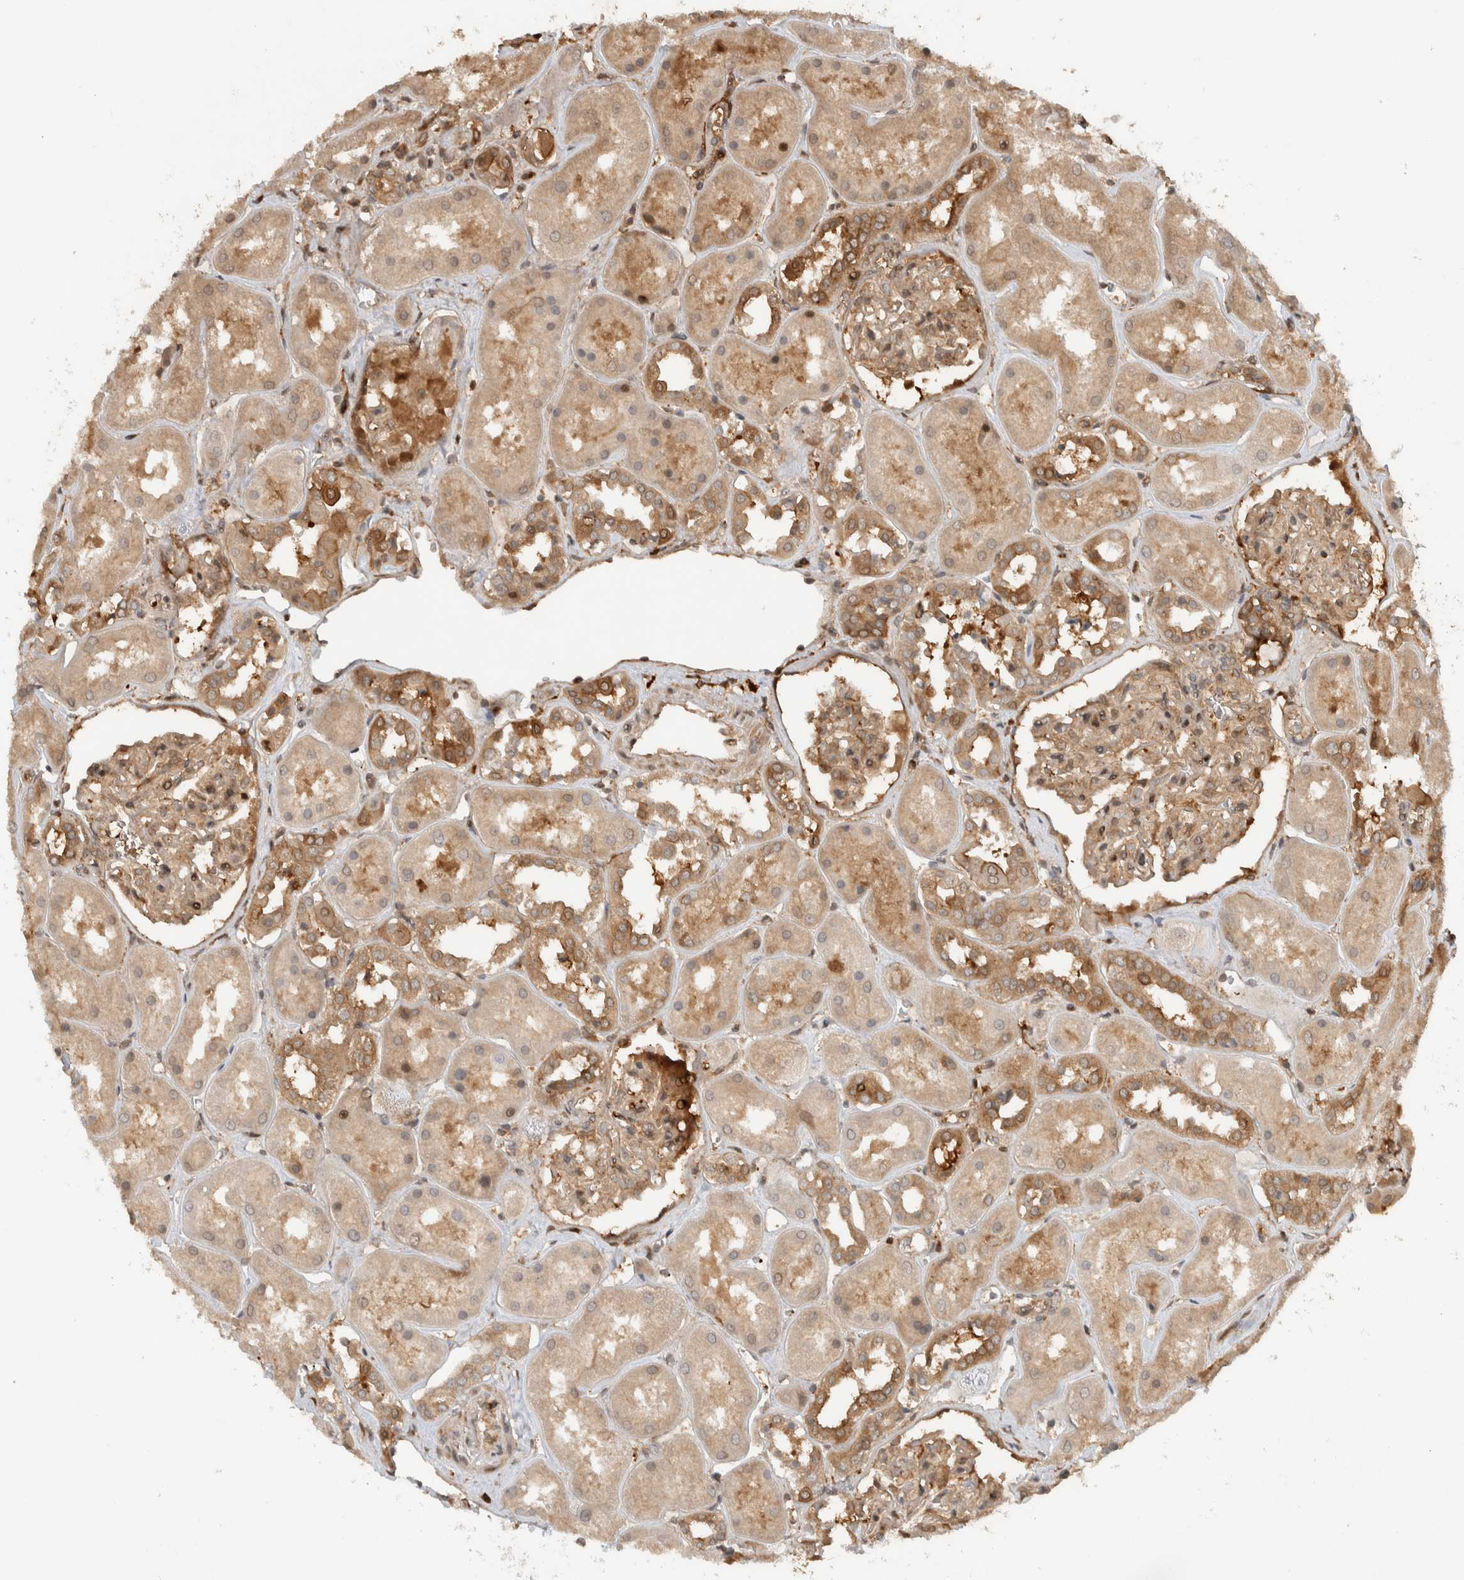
{"staining": {"intensity": "moderate", "quantity": ">75%", "location": "cytoplasmic/membranous"}, "tissue": "kidney", "cell_type": "Cells in glomeruli", "image_type": "normal", "snomed": [{"axis": "morphology", "description": "Normal tissue, NOS"}, {"axis": "topography", "description": "Kidney"}], "caption": "Normal kidney was stained to show a protein in brown. There is medium levels of moderate cytoplasmic/membranous expression in about >75% of cells in glomeruli.", "gene": "CNTROB", "patient": {"sex": "male", "age": 70}}